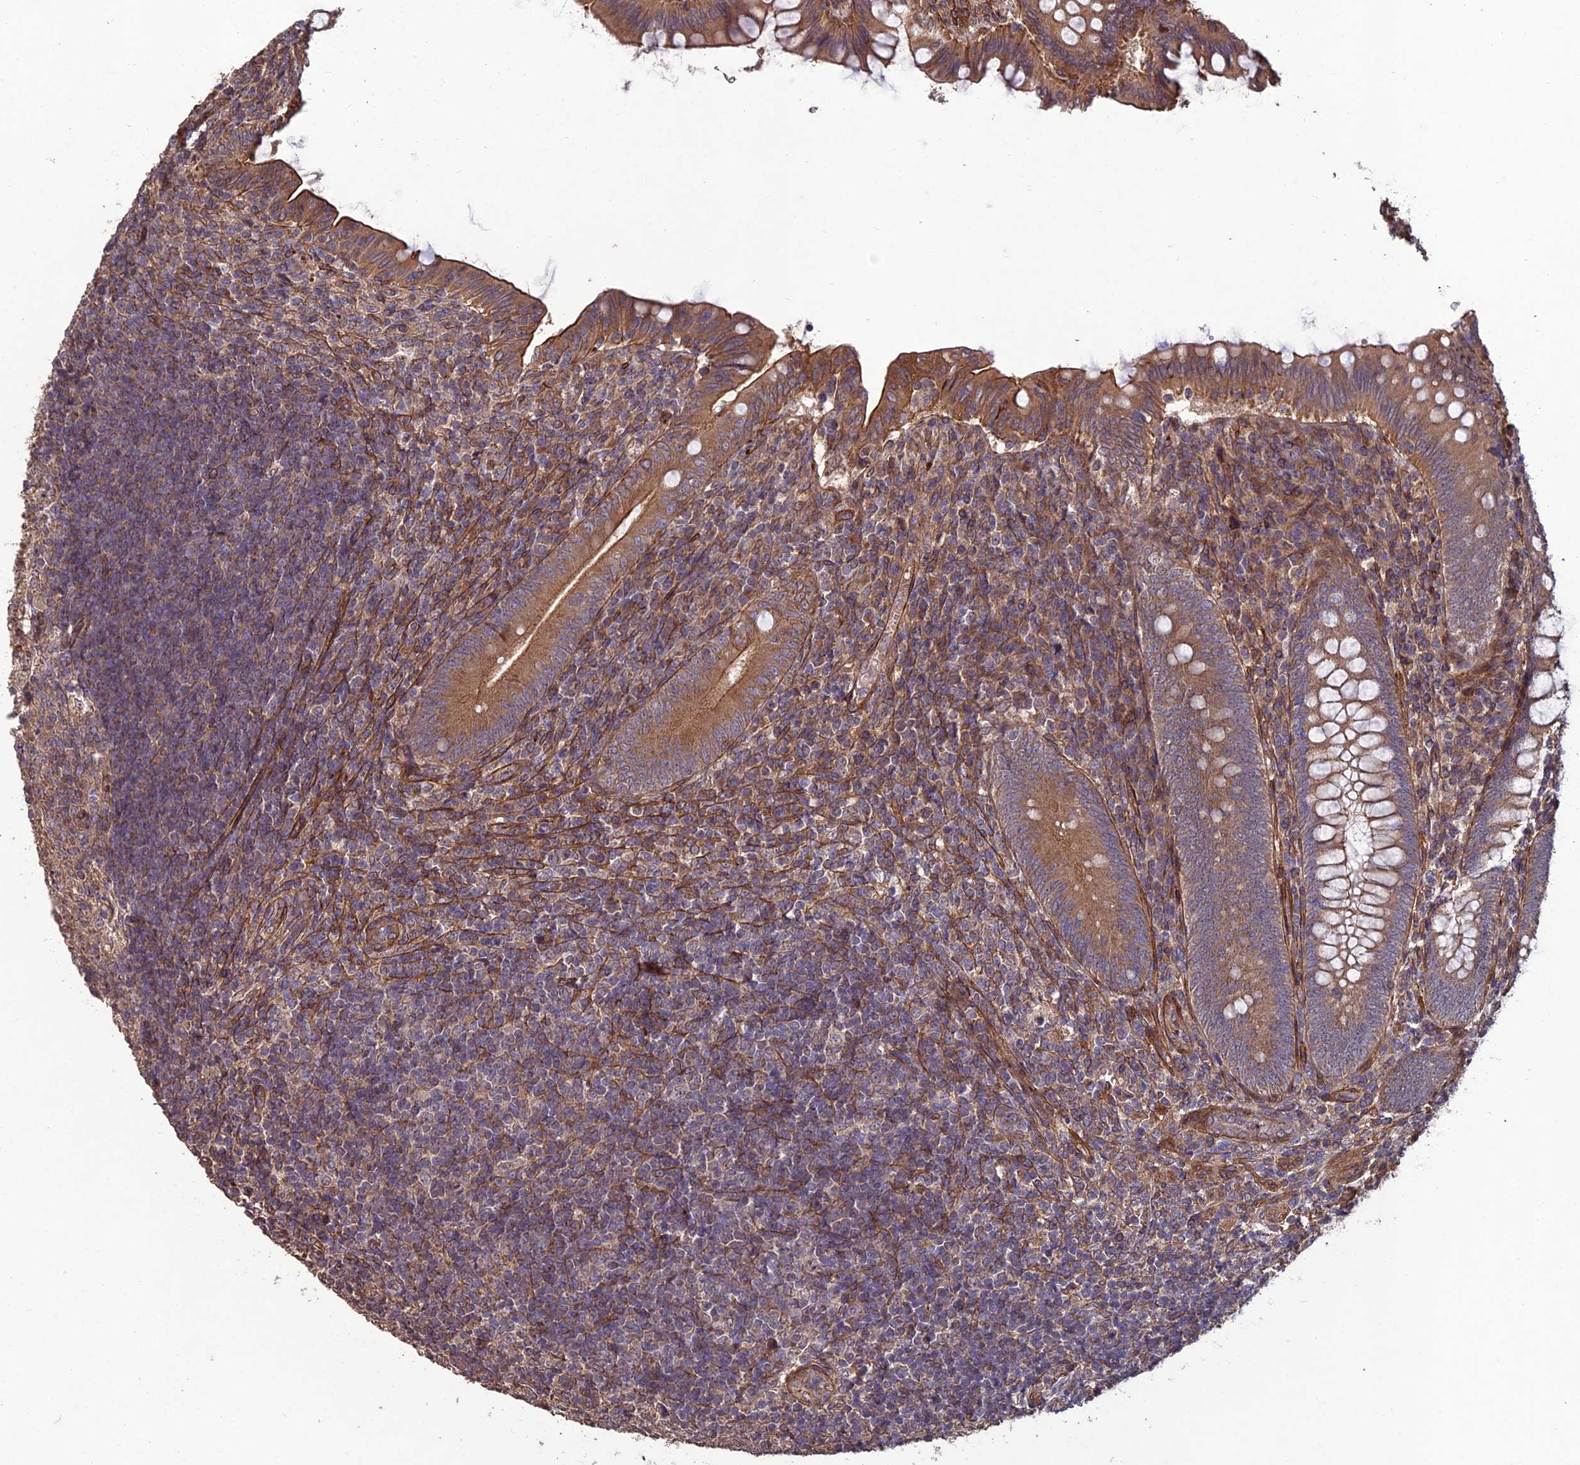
{"staining": {"intensity": "moderate", "quantity": ">75%", "location": "cytoplasmic/membranous"}, "tissue": "appendix", "cell_type": "Glandular cells", "image_type": "normal", "snomed": [{"axis": "morphology", "description": "Normal tissue, NOS"}, {"axis": "topography", "description": "Appendix"}], "caption": "Moderate cytoplasmic/membranous expression is present in about >75% of glandular cells in benign appendix.", "gene": "ATP6V0A2", "patient": {"sex": "male", "age": 14}}